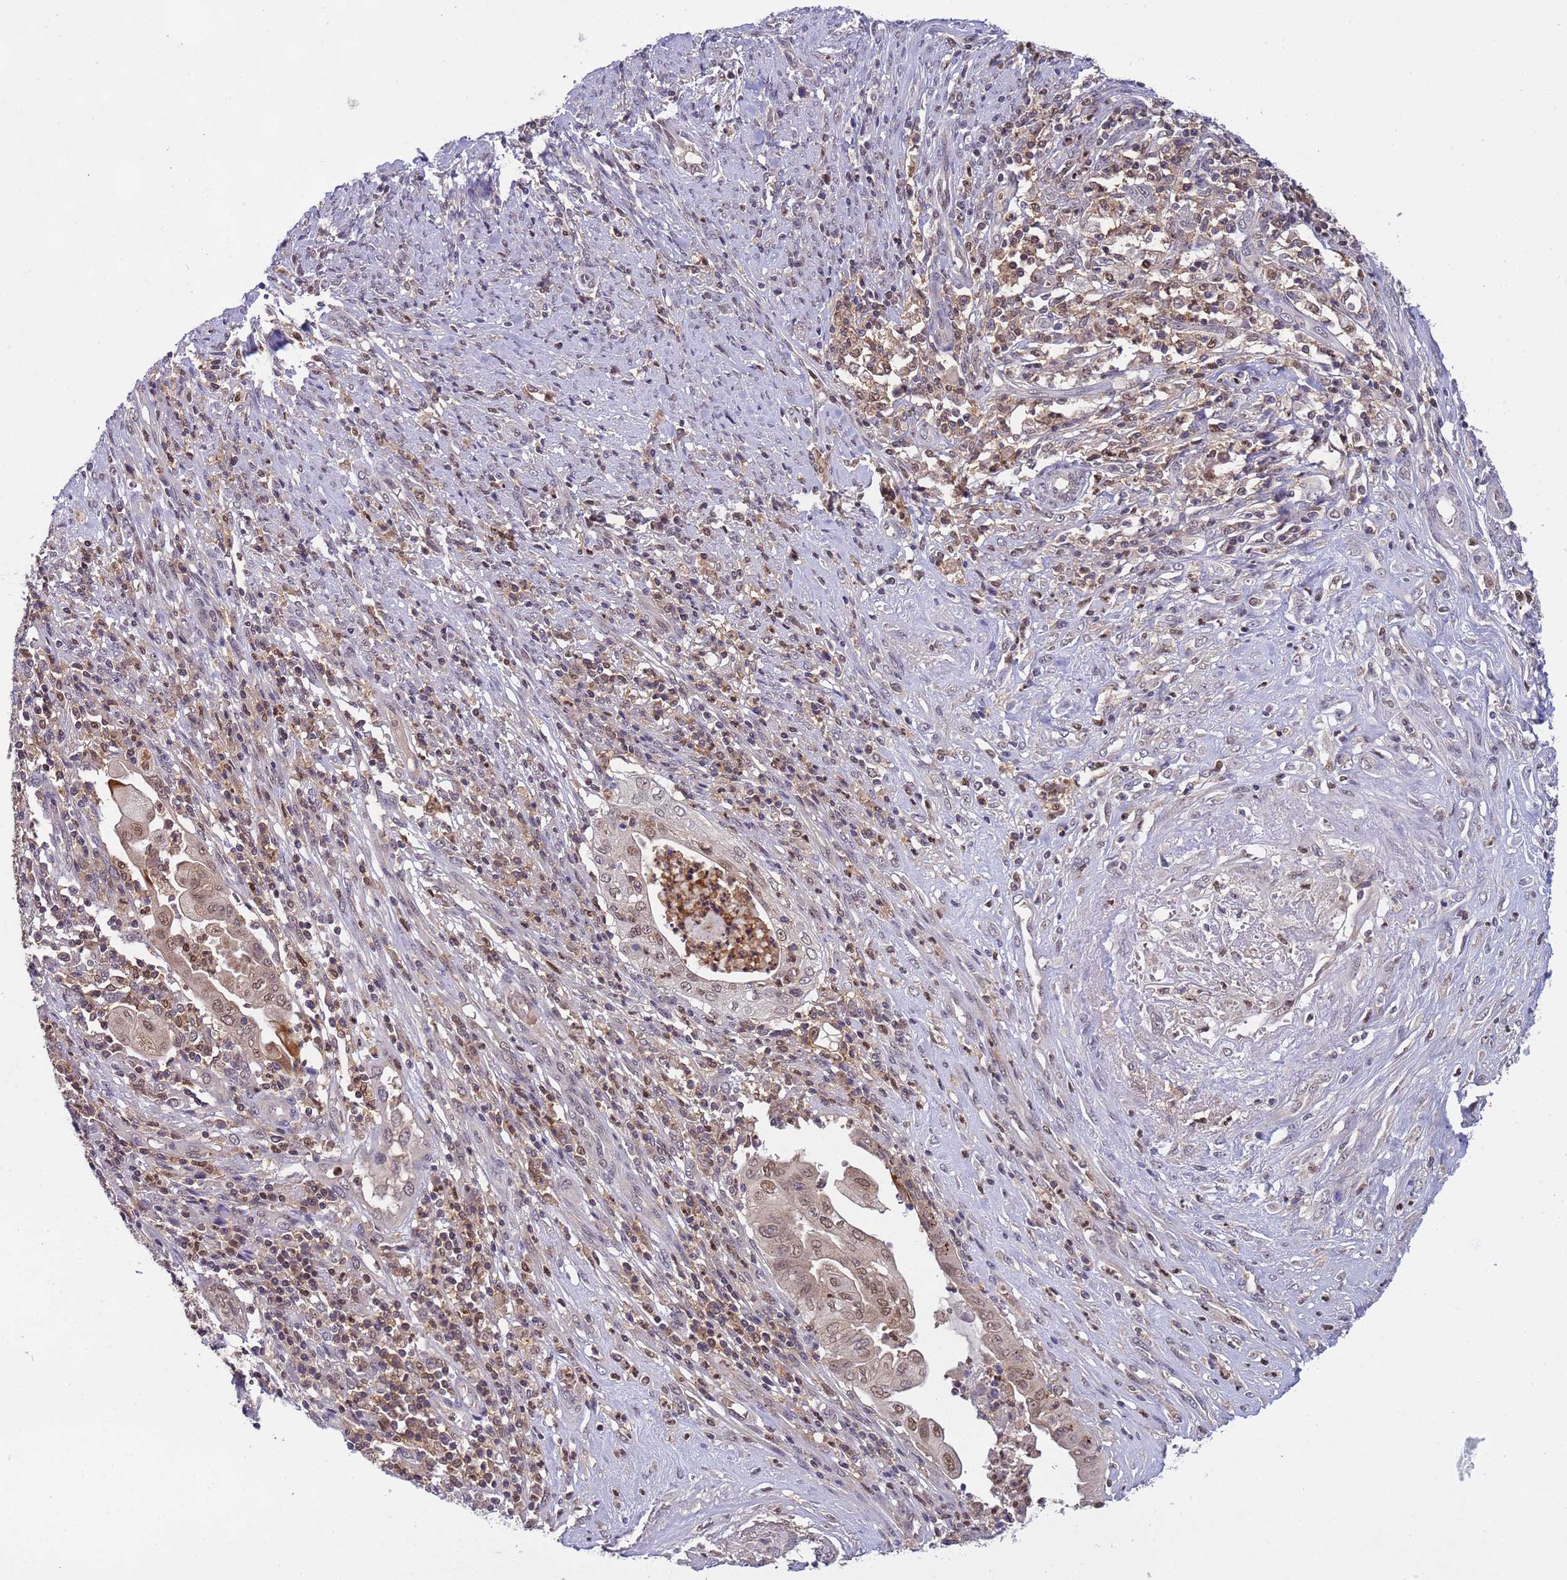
{"staining": {"intensity": "weak", "quantity": "25%-75%", "location": "nuclear"}, "tissue": "endometrial cancer", "cell_type": "Tumor cells", "image_type": "cancer", "snomed": [{"axis": "morphology", "description": "Adenocarcinoma, NOS"}, {"axis": "topography", "description": "Uterus"}, {"axis": "topography", "description": "Endometrium"}], "caption": "Immunohistochemical staining of endometrial cancer shows weak nuclear protein staining in approximately 25%-75% of tumor cells. (Brightfield microscopy of DAB IHC at high magnification).", "gene": "CD53", "patient": {"sex": "female", "age": 70}}